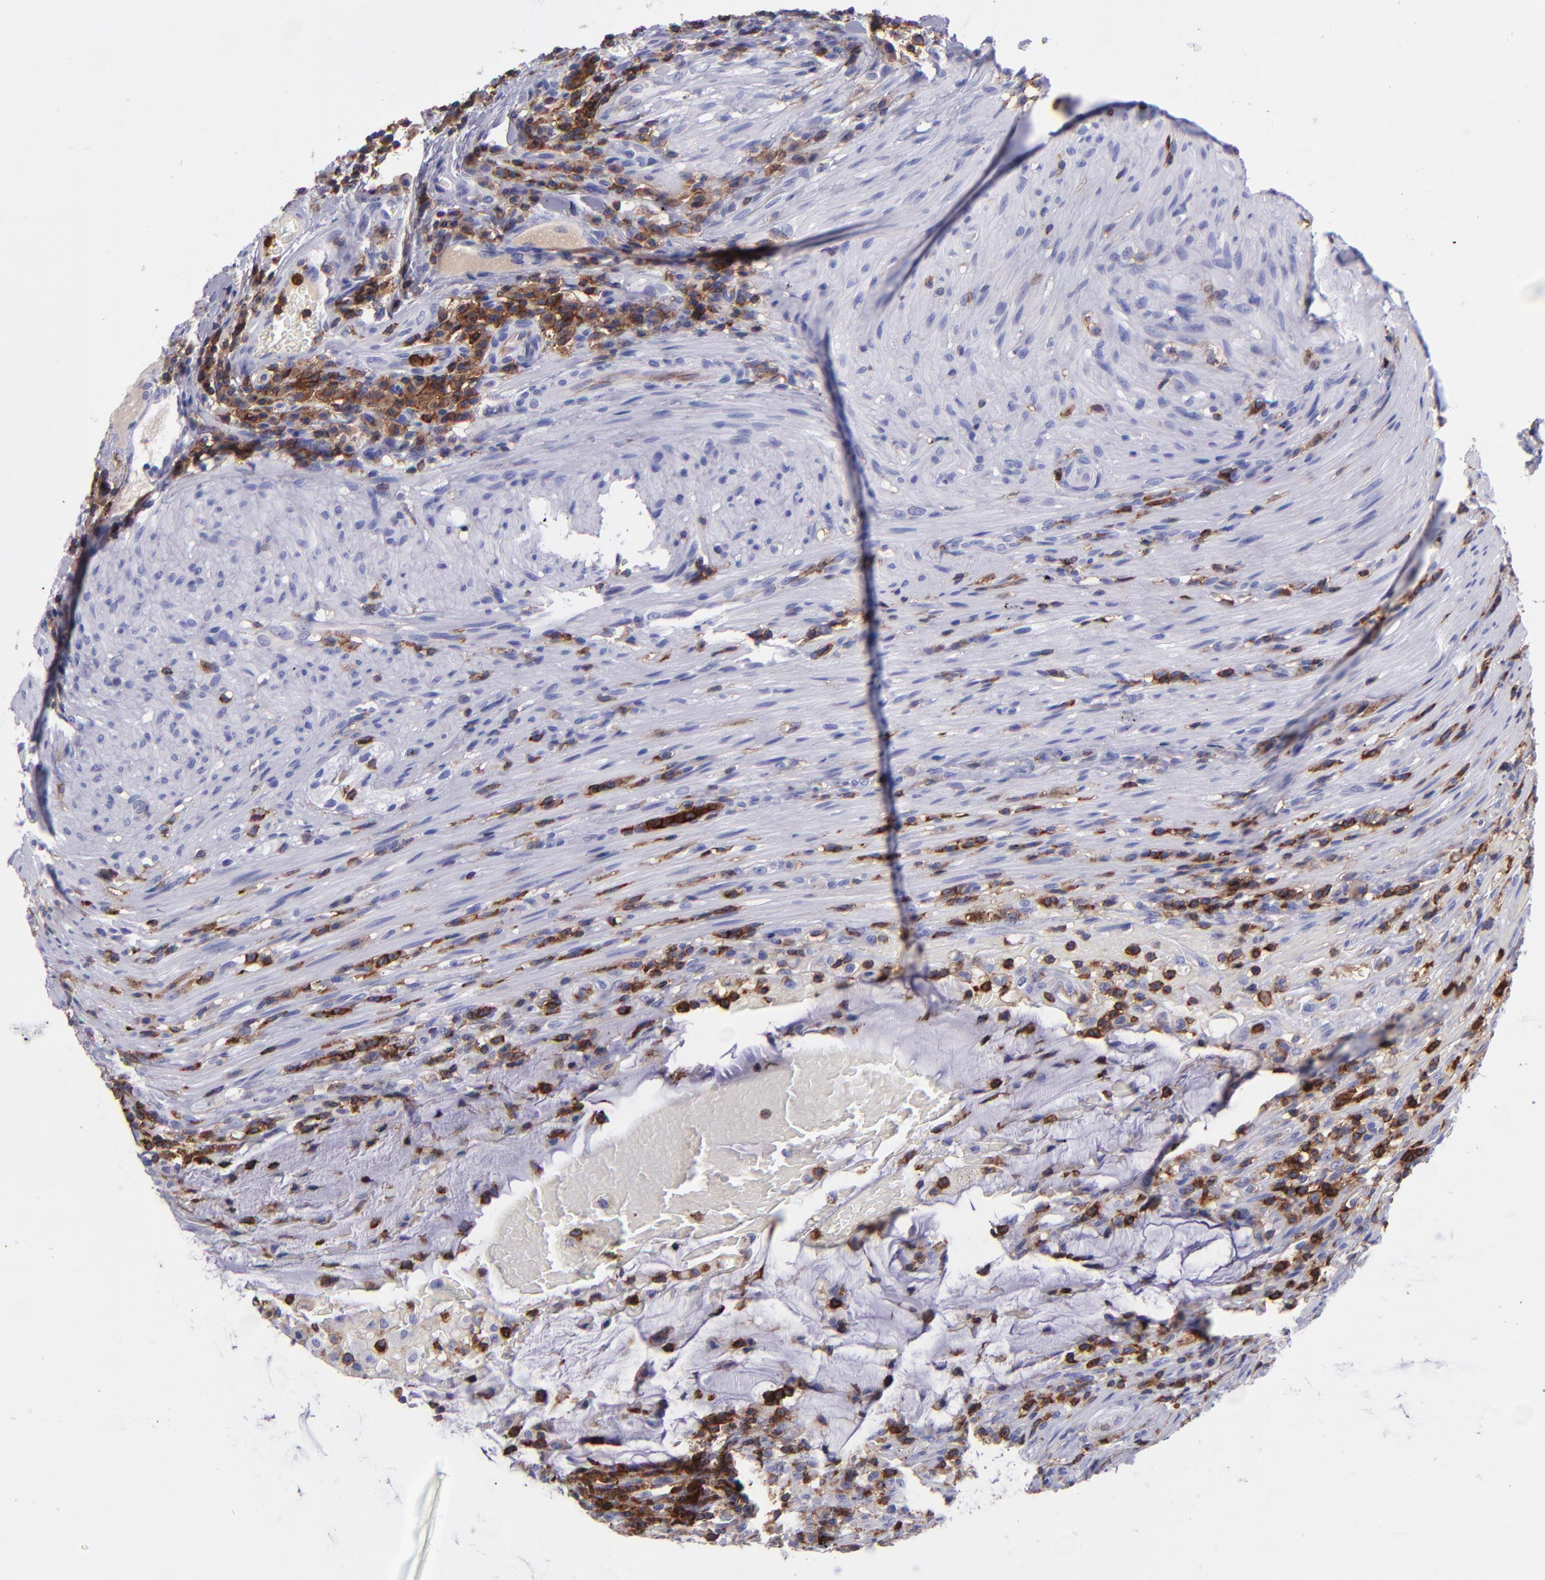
{"staining": {"intensity": "negative", "quantity": "none", "location": "none"}, "tissue": "colorectal cancer", "cell_type": "Tumor cells", "image_type": "cancer", "snomed": [{"axis": "morphology", "description": "Adenocarcinoma, NOS"}, {"axis": "topography", "description": "Colon"}], "caption": "Image shows no significant protein positivity in tumor cells of colorectal adenocarcinoma.", "gene": "ICAM3", "patient": {"sex": "male", "age": 54}}